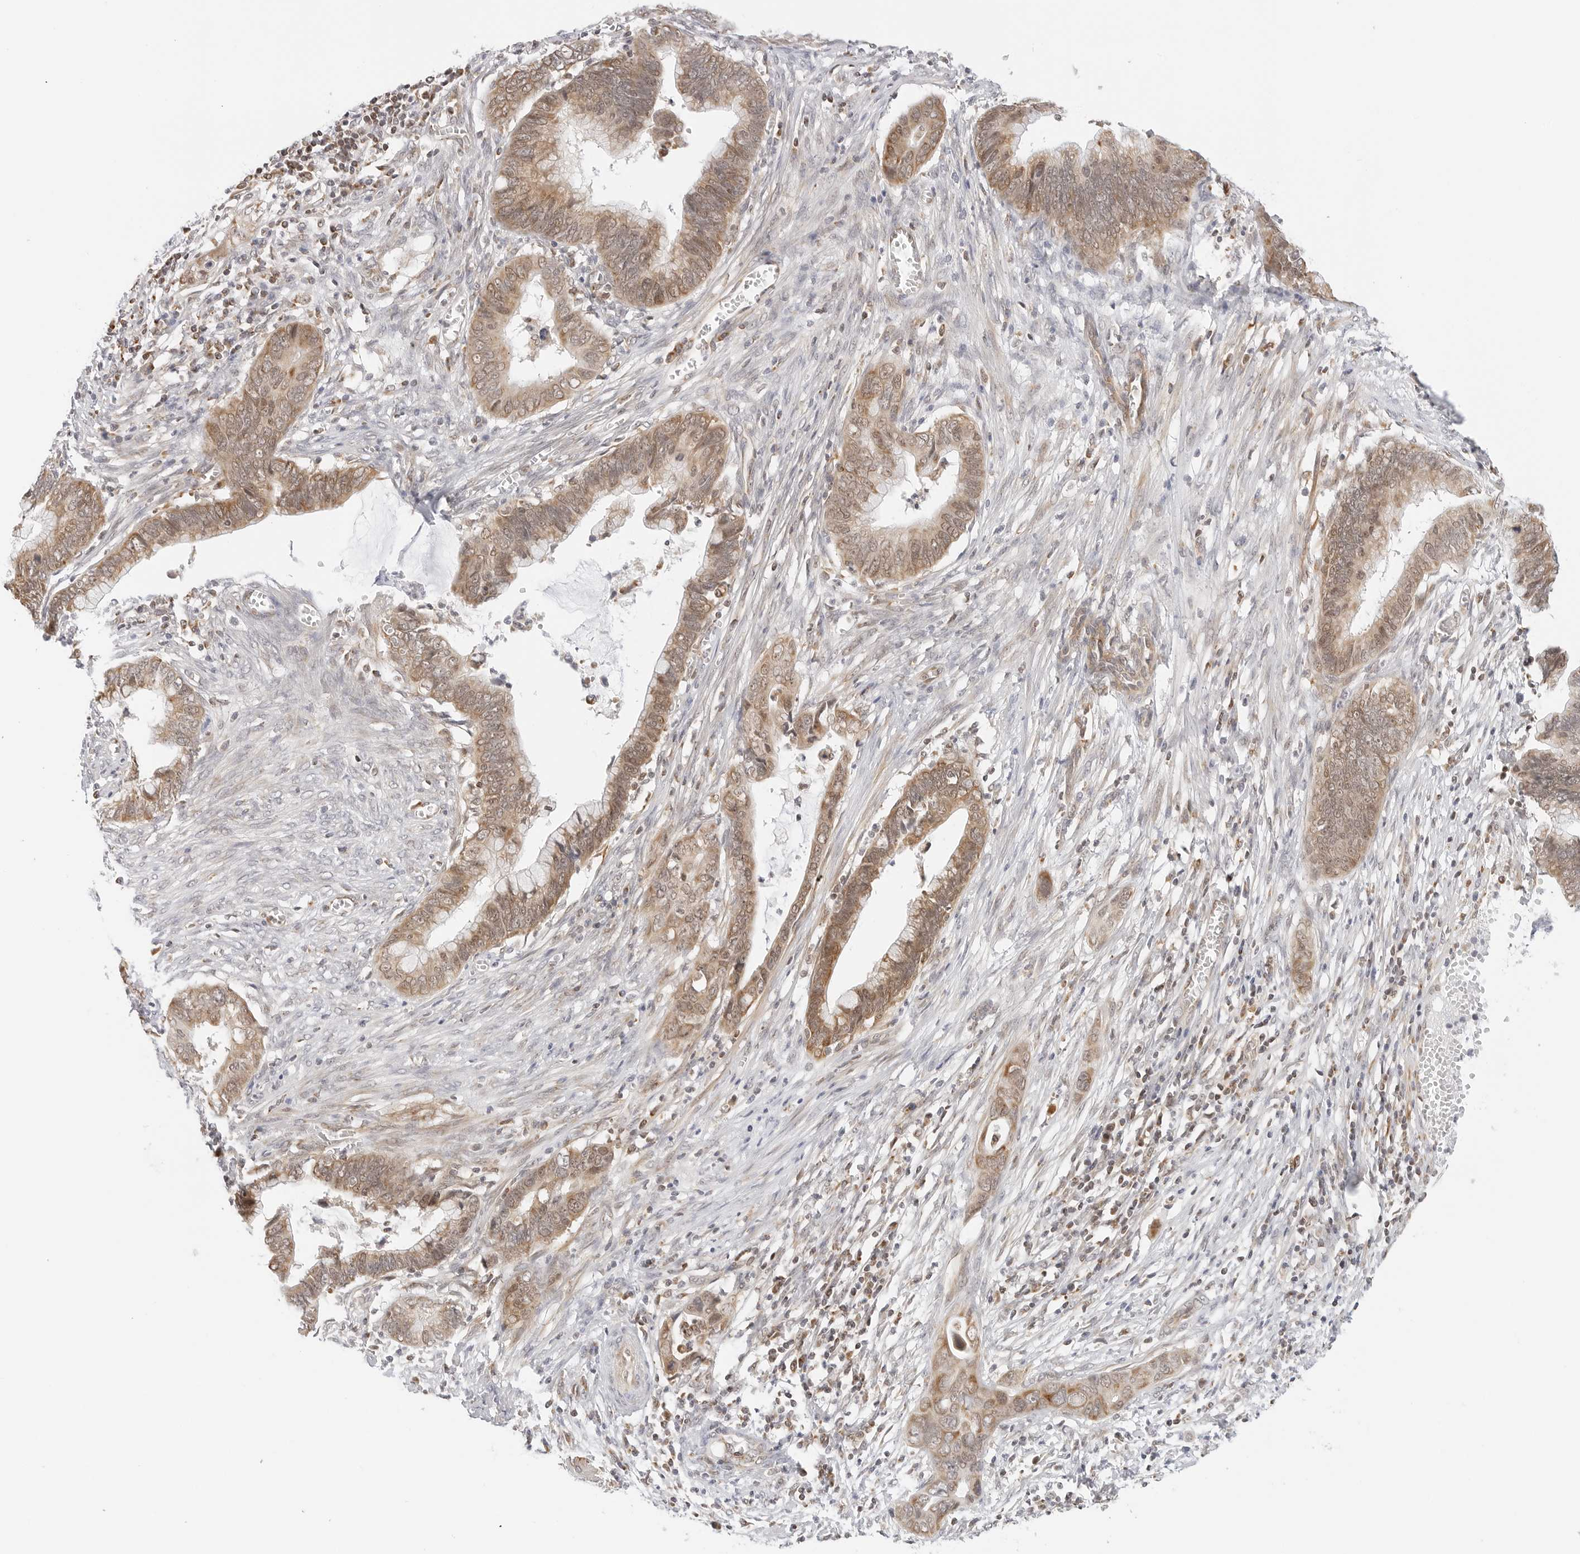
{"staining": {"intensity": "moderate", "quantity": ">75%", "location": "cytoplasmic/membranous,nuclear"}, "tissue": "cervical cancer", "cell_type": "Tumor cells", "image_type": "cancer", "snomed": [{"axis": "morphology", "description": "Adenocarcinoma, NOS"}, {"axis": "topography", "description": "Cervix"}], "caption": "Brown immunohistochemical staining in cervical cancer (adenocarcinoma) exhibits moderate cytoplasmic/membranous and nuclear expression in approximately >75% of tumor cells.", "gene": "GORAB", "patient": {"sex": "female", "age": 44}}